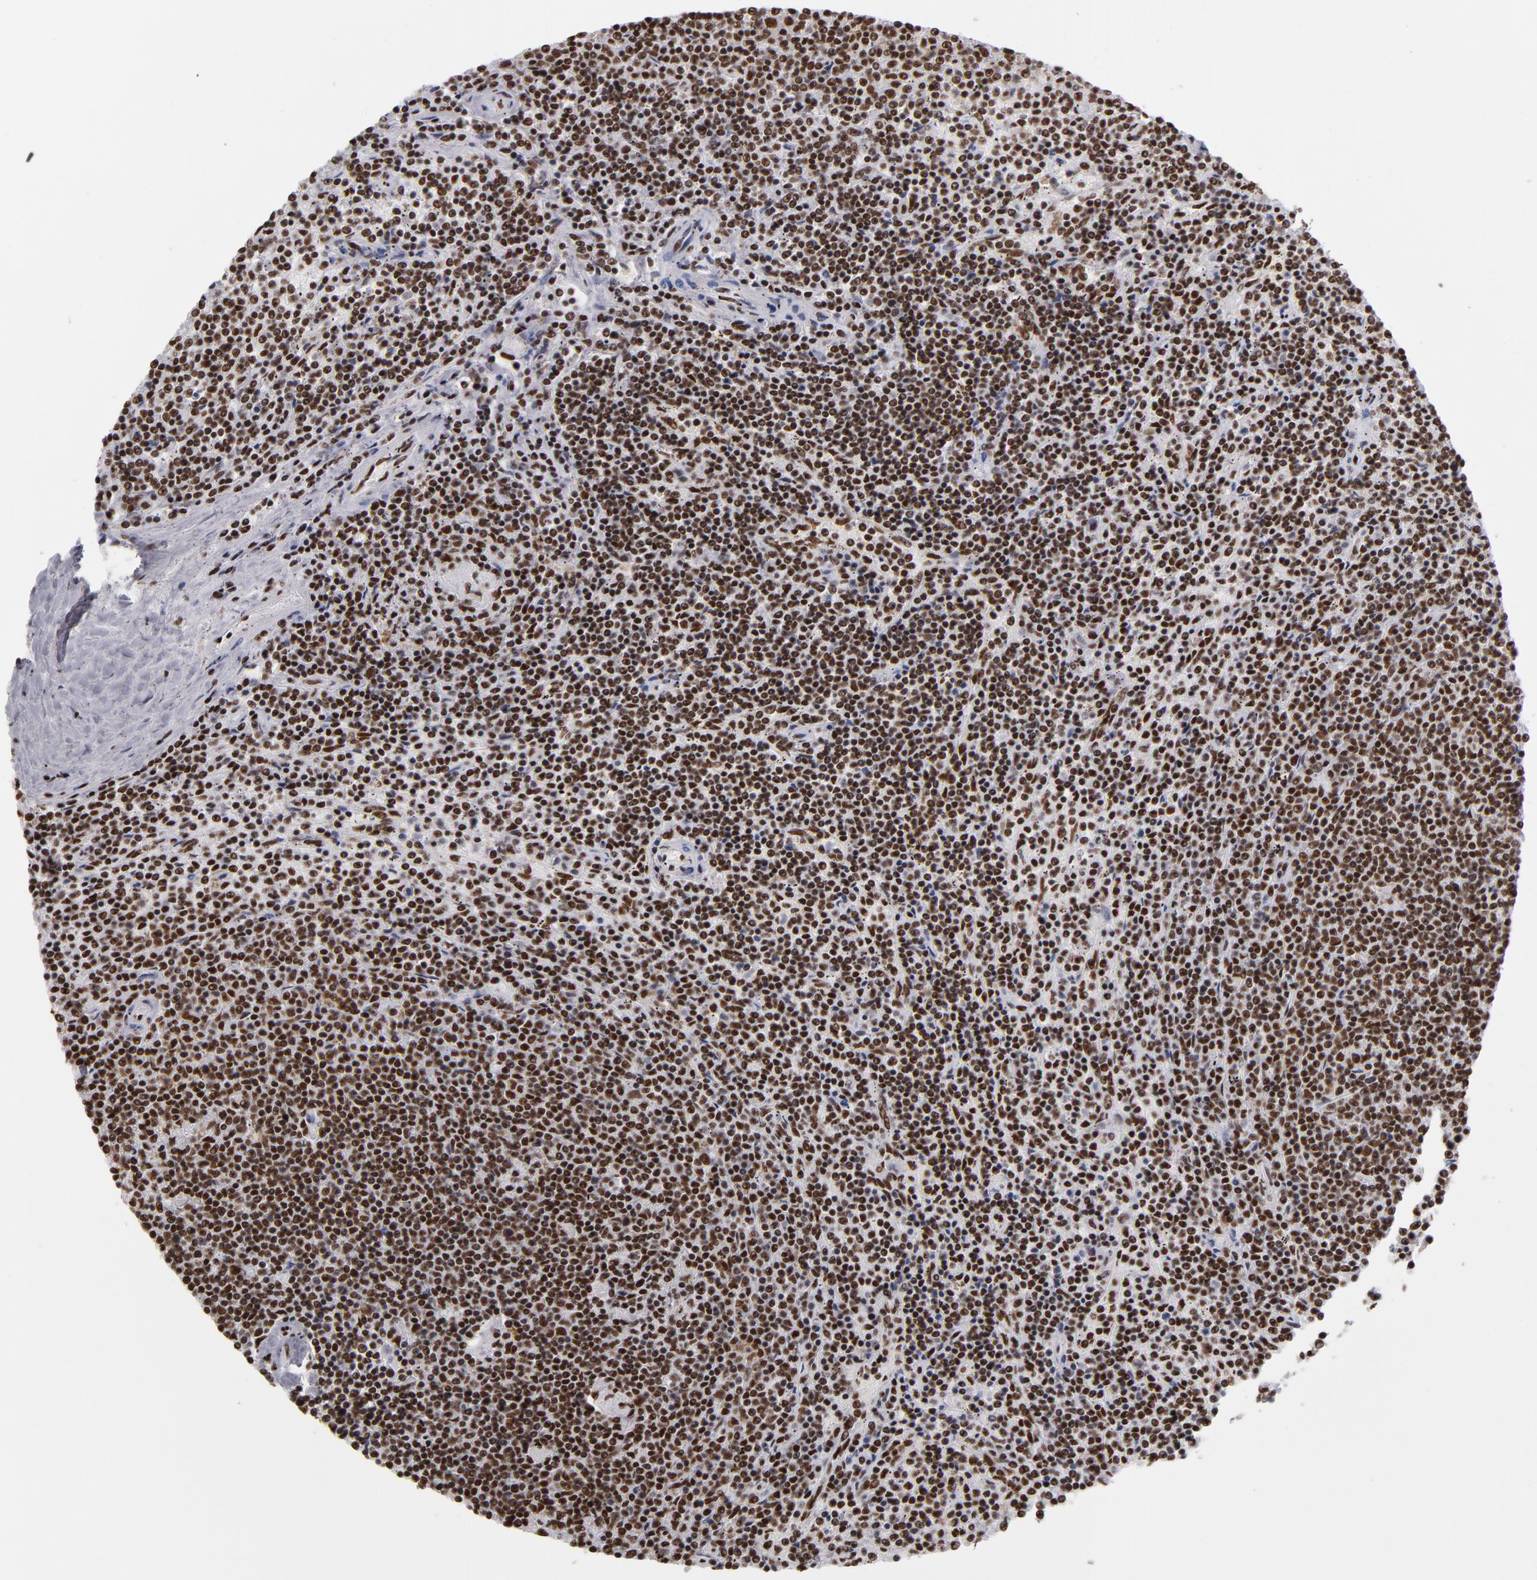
{"staining": {"intensity": "strong", "quantity": ">75%", "location": "nuclear"}, "tissue": "lymphoma", "cell_type": "Tumor cells", "image_type": "cancer", "snomed": [{"axis": "morphology", "description": "Malignant lymphoma, non-Hodgkin's type, Low grade"}, {"axis": "topography", "description": "Spleen"}], "caption": "A high amount of strong nuclear staining is appreciated in approximately >75% of tumor cells in low-grade malignant lymphoma, non-Hodgkin's type tissue.", "gene": "MRE11", "patient": {"sex": "female", "age": 50}}